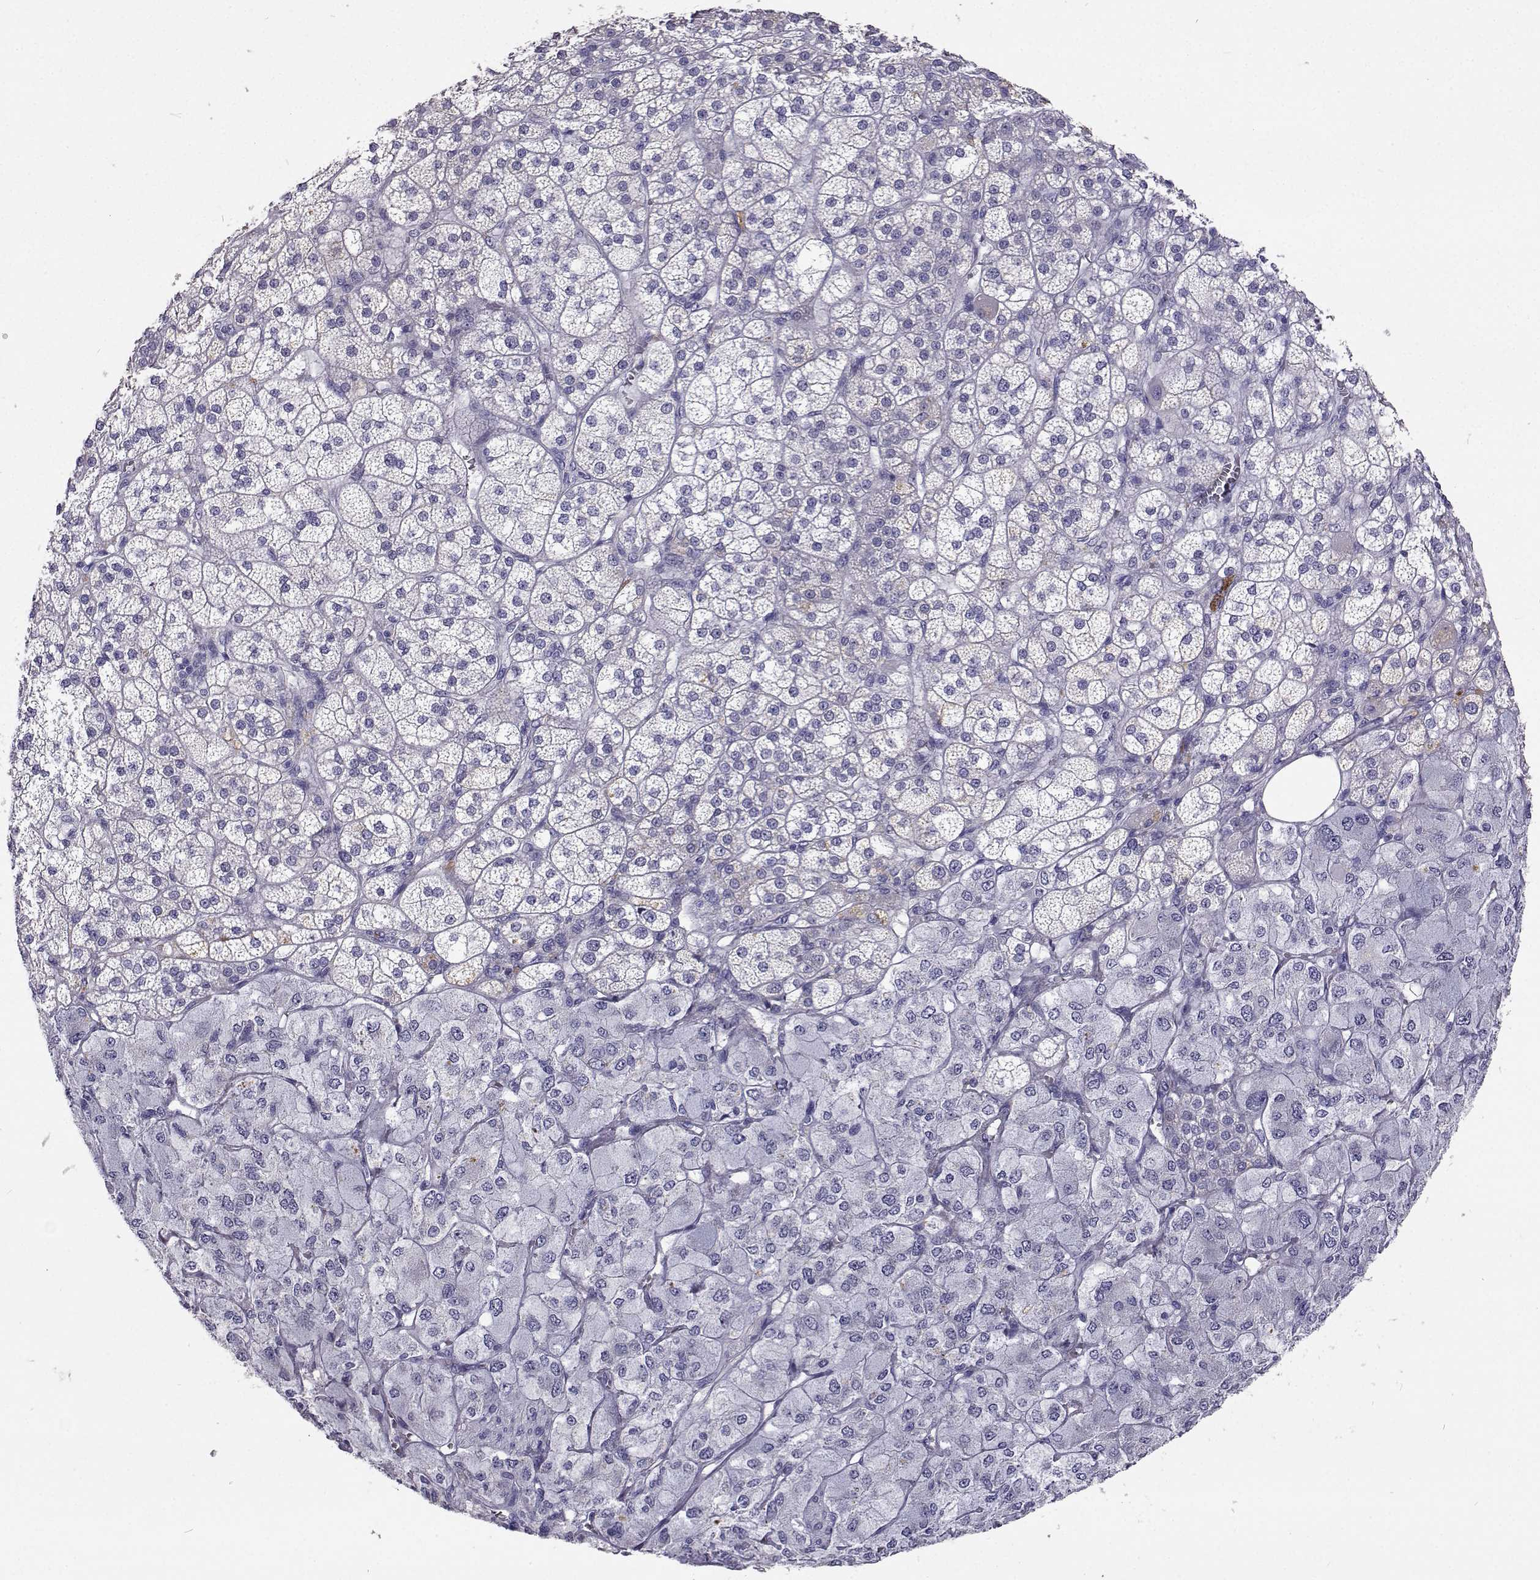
{"staining": {"intensity": "weak", "quantity": "<25%", "location": "cytoplasmic/membranous"}, "tissue": "adrenal gland", "cell_type": "Glandular cells", "image_type": "normal", "snomed": [{"axis": "morphology", "description": "Normal tissue, NOS"}, {"axis": "topography", "description": "Adrenal gland"}], "caption": "This histopathology image is of benign adrenal gland stained with immunohistochemistry to label a protein in brown with the nuclei are counter-stained blue. There is no staining in glandular cells.", "gene": "CFAP44", "patient": {"sex": "female", "age": 60}}